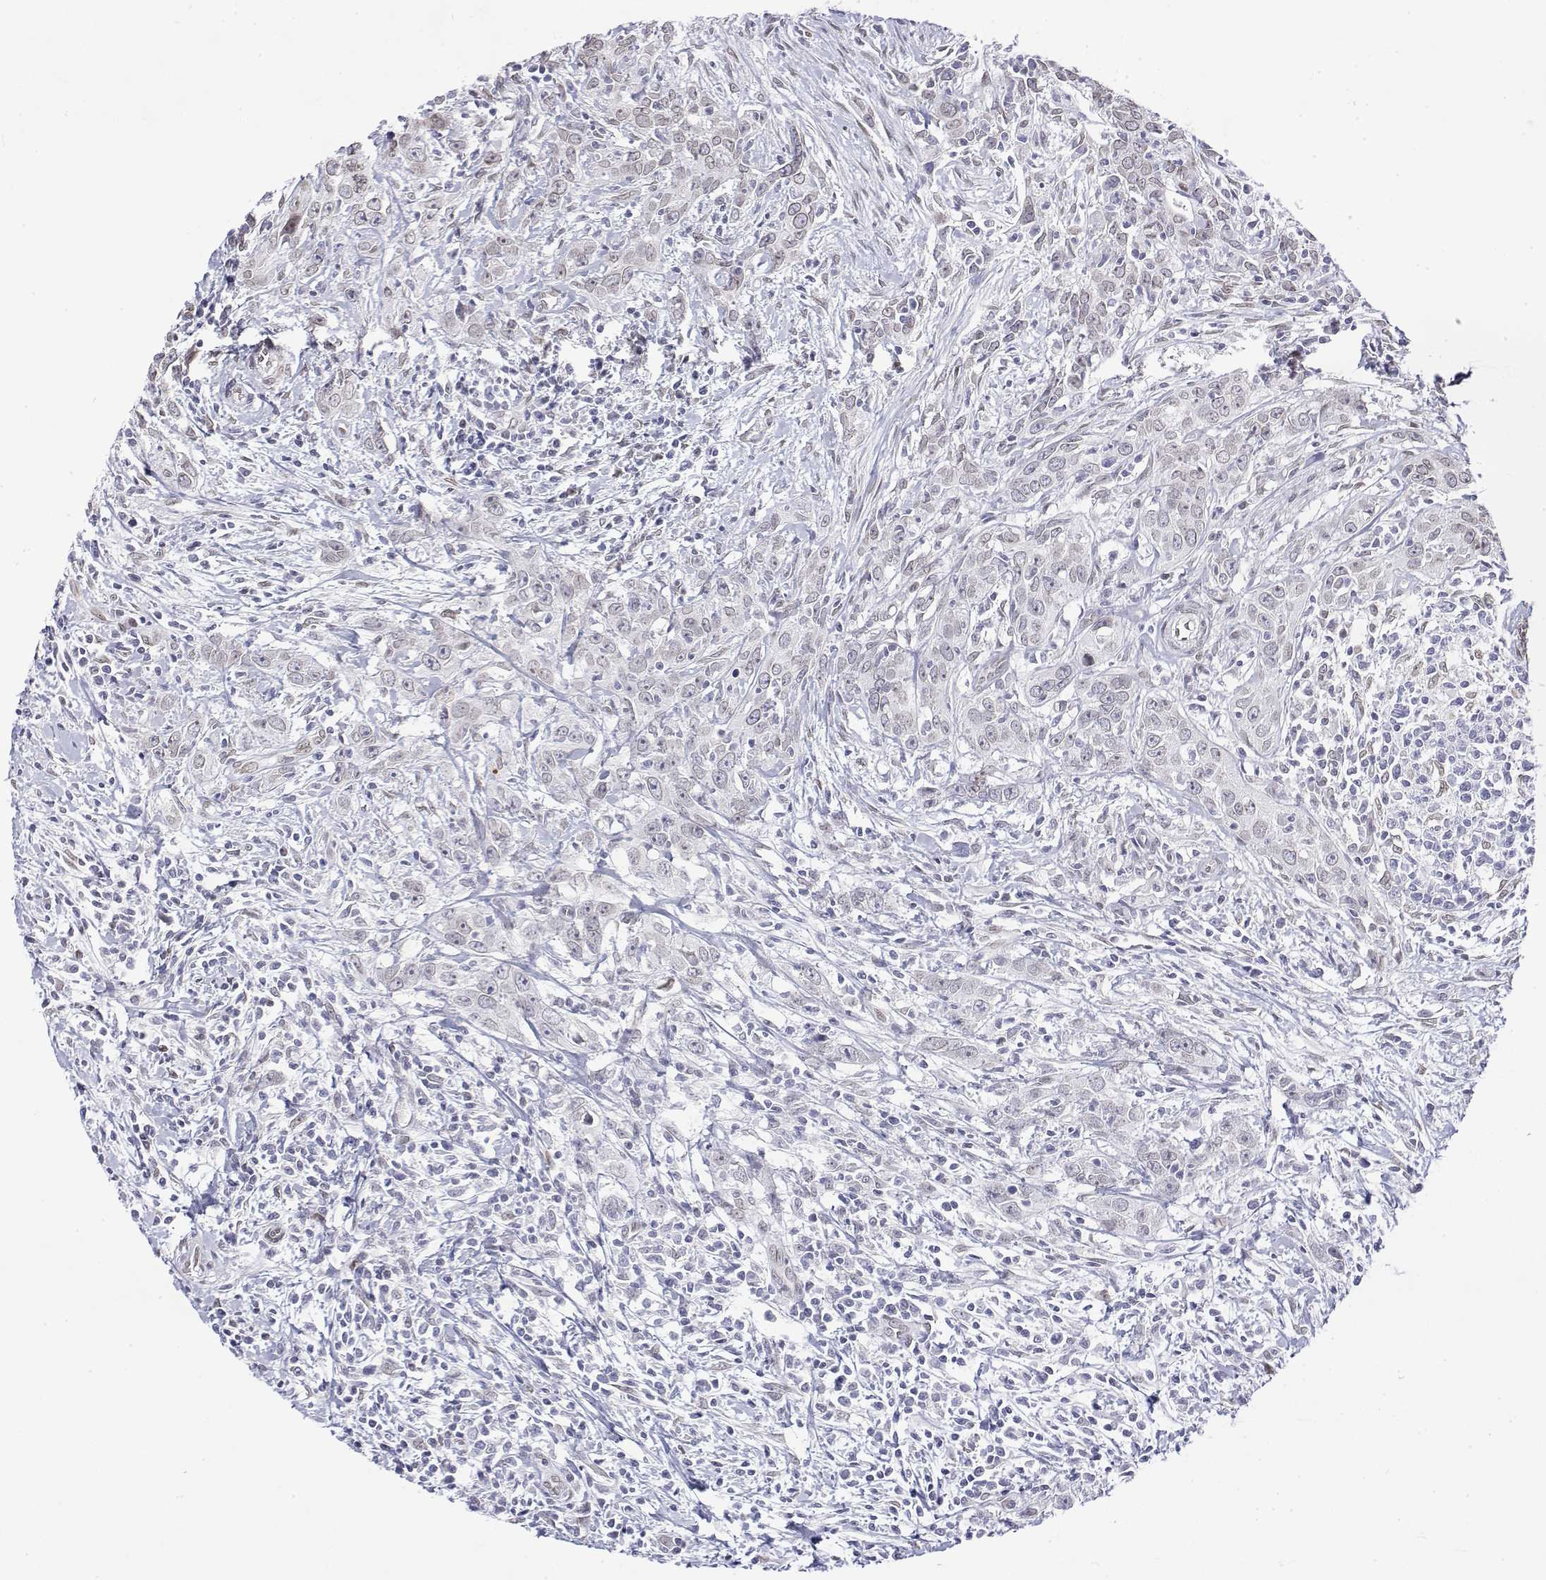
{"staining": {"intensity": "weak", "quantity": "<25%", "location": "nuclear"}, "tissue": "urothelial cancer", "cell_type": "Tumor cells", "image_type": "cancer", "snomed": [{"axis": "morphology", "description": "Urothelial carcinoma, High grade"}, {"axis": "topography", "description": "Urinary bladder"}], "caption": "Immunohistochemical staining of high-grade urothelial carcinoma displays no significant expression in tumor cells. Nuclei are stained in blue.", "gene": "ZNF532", "patient": {"sex": "male", "age": 83}}